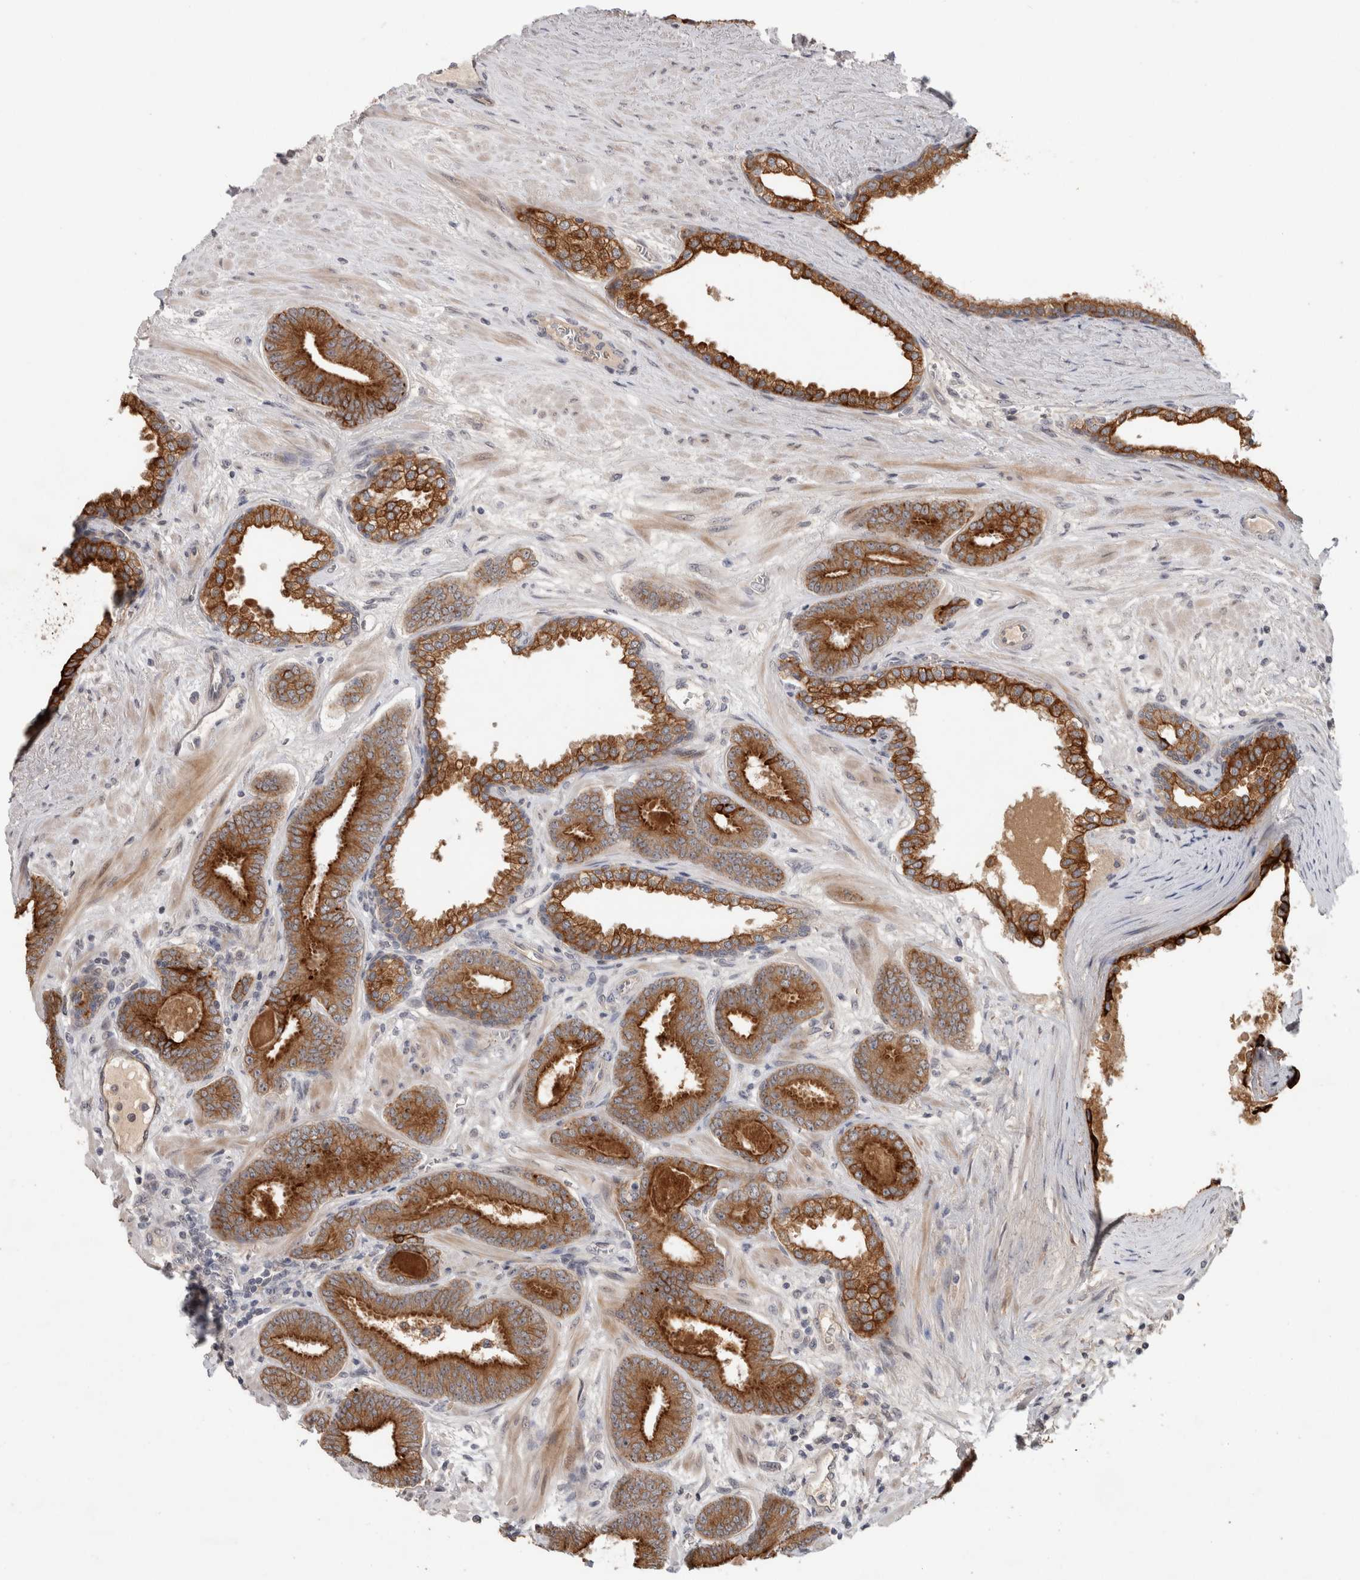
{"staining": {"intensity": "strong", "quantity": ">75%", "location": "cytoplasmic/membranous"}, "tissue": "prostate cancer", "cell_type": "Tumor cells", "image_type": "cancer", "snomed": [{"axis": "morphology", "description": "Adenocarcinoma, Low grade"}, {"axis": "topography", "description": "Prostate"}], "caption": "Prostate cancer (adenocarcinoma (low-grade)) stained for a protein displays strong cytoplasmic/membranous positivity in tumor cells.", "gene": "CRISPLD1", "patient": {"sex": "male", "age": 62}}